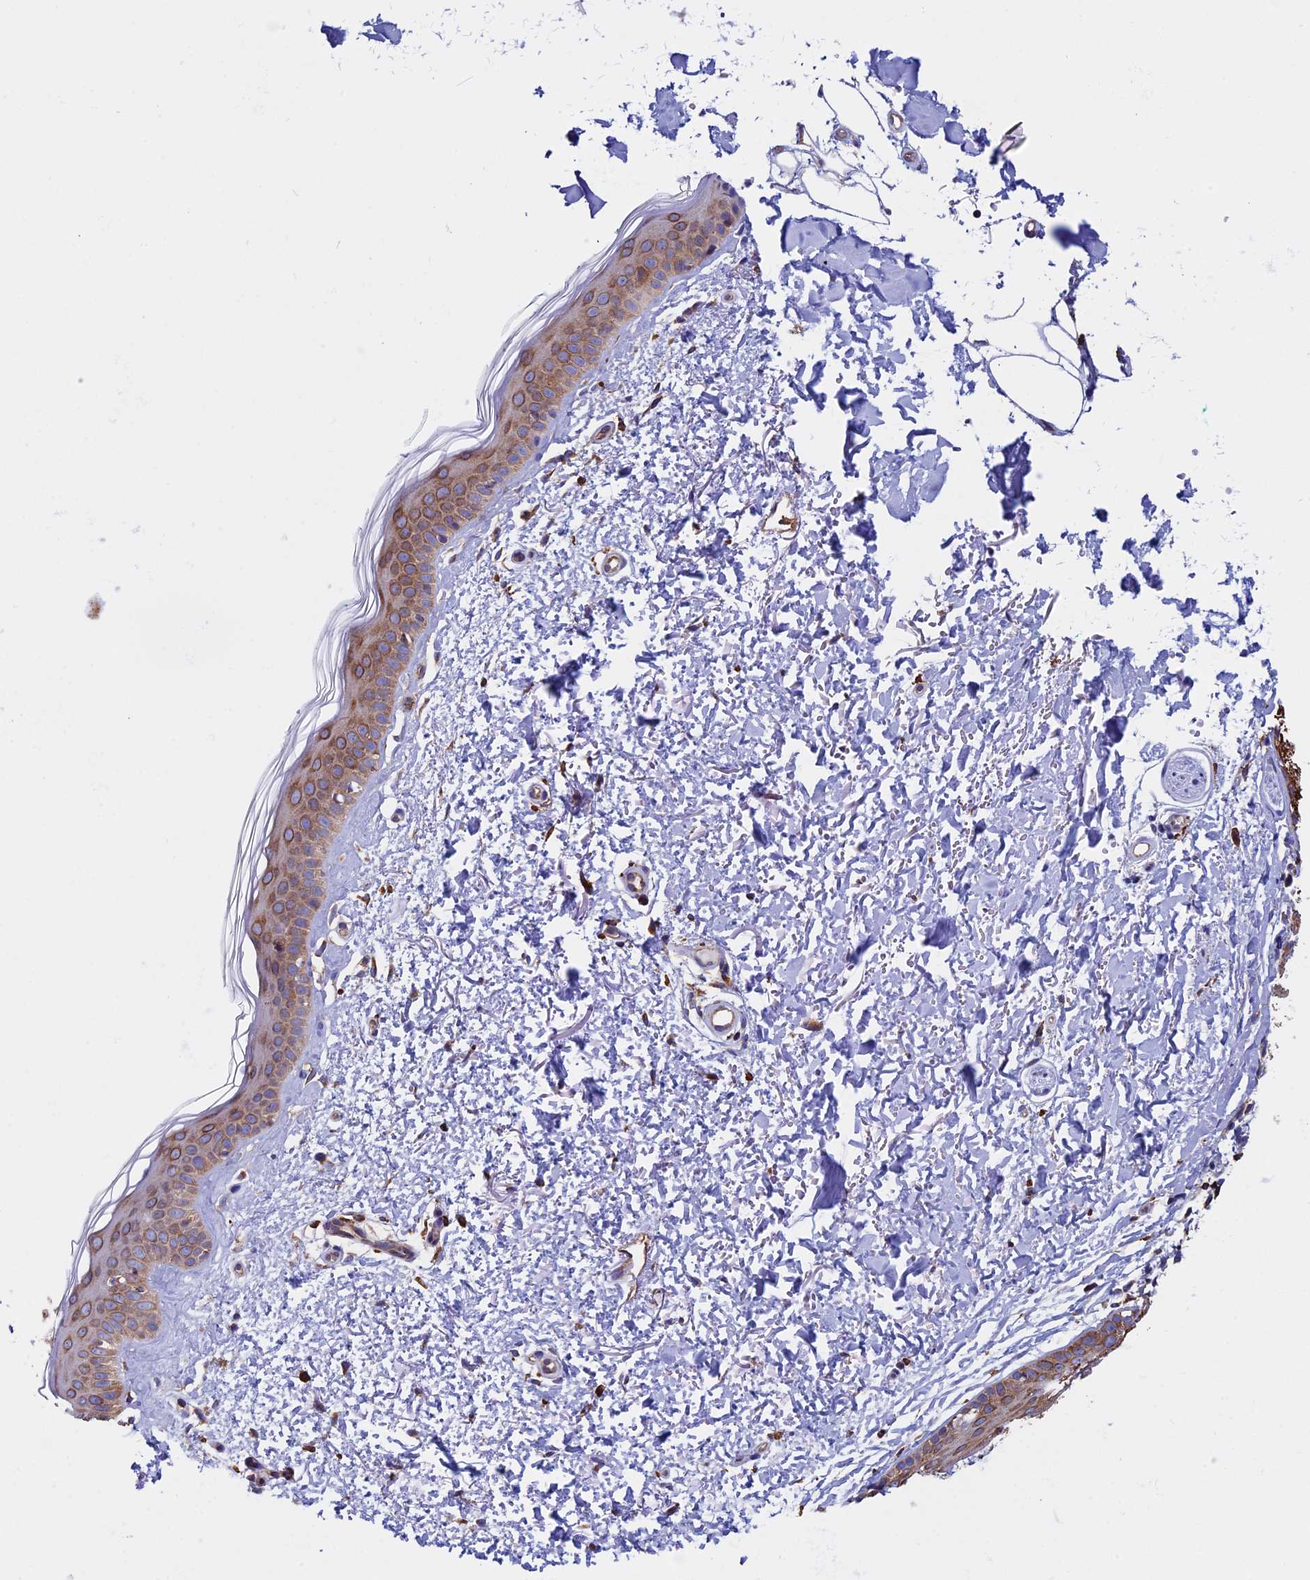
{"staining": {"intensity": "moderate", "quantity": ">75%", "location": "cytoplasmic/membranous"}, "tissue": "skin", "cell_type": "Fibroblasts", "image_type": "normal", "snomed": [{"axis": "morphology", "description": "Normal tissue, NOS"}, {"axis": "topography", "description": "Skin"}], "caption": "DAB immunohistochemical staining of benign human skin displays moderate cytoplasmic/membranous protein expression in approximately >75% of fibroblasts. (DAB IHC, brown staining for protein, blue staining for nuclei).", "gene": "SLC9A5", "patient": {"sex": "male", "age": 66}}